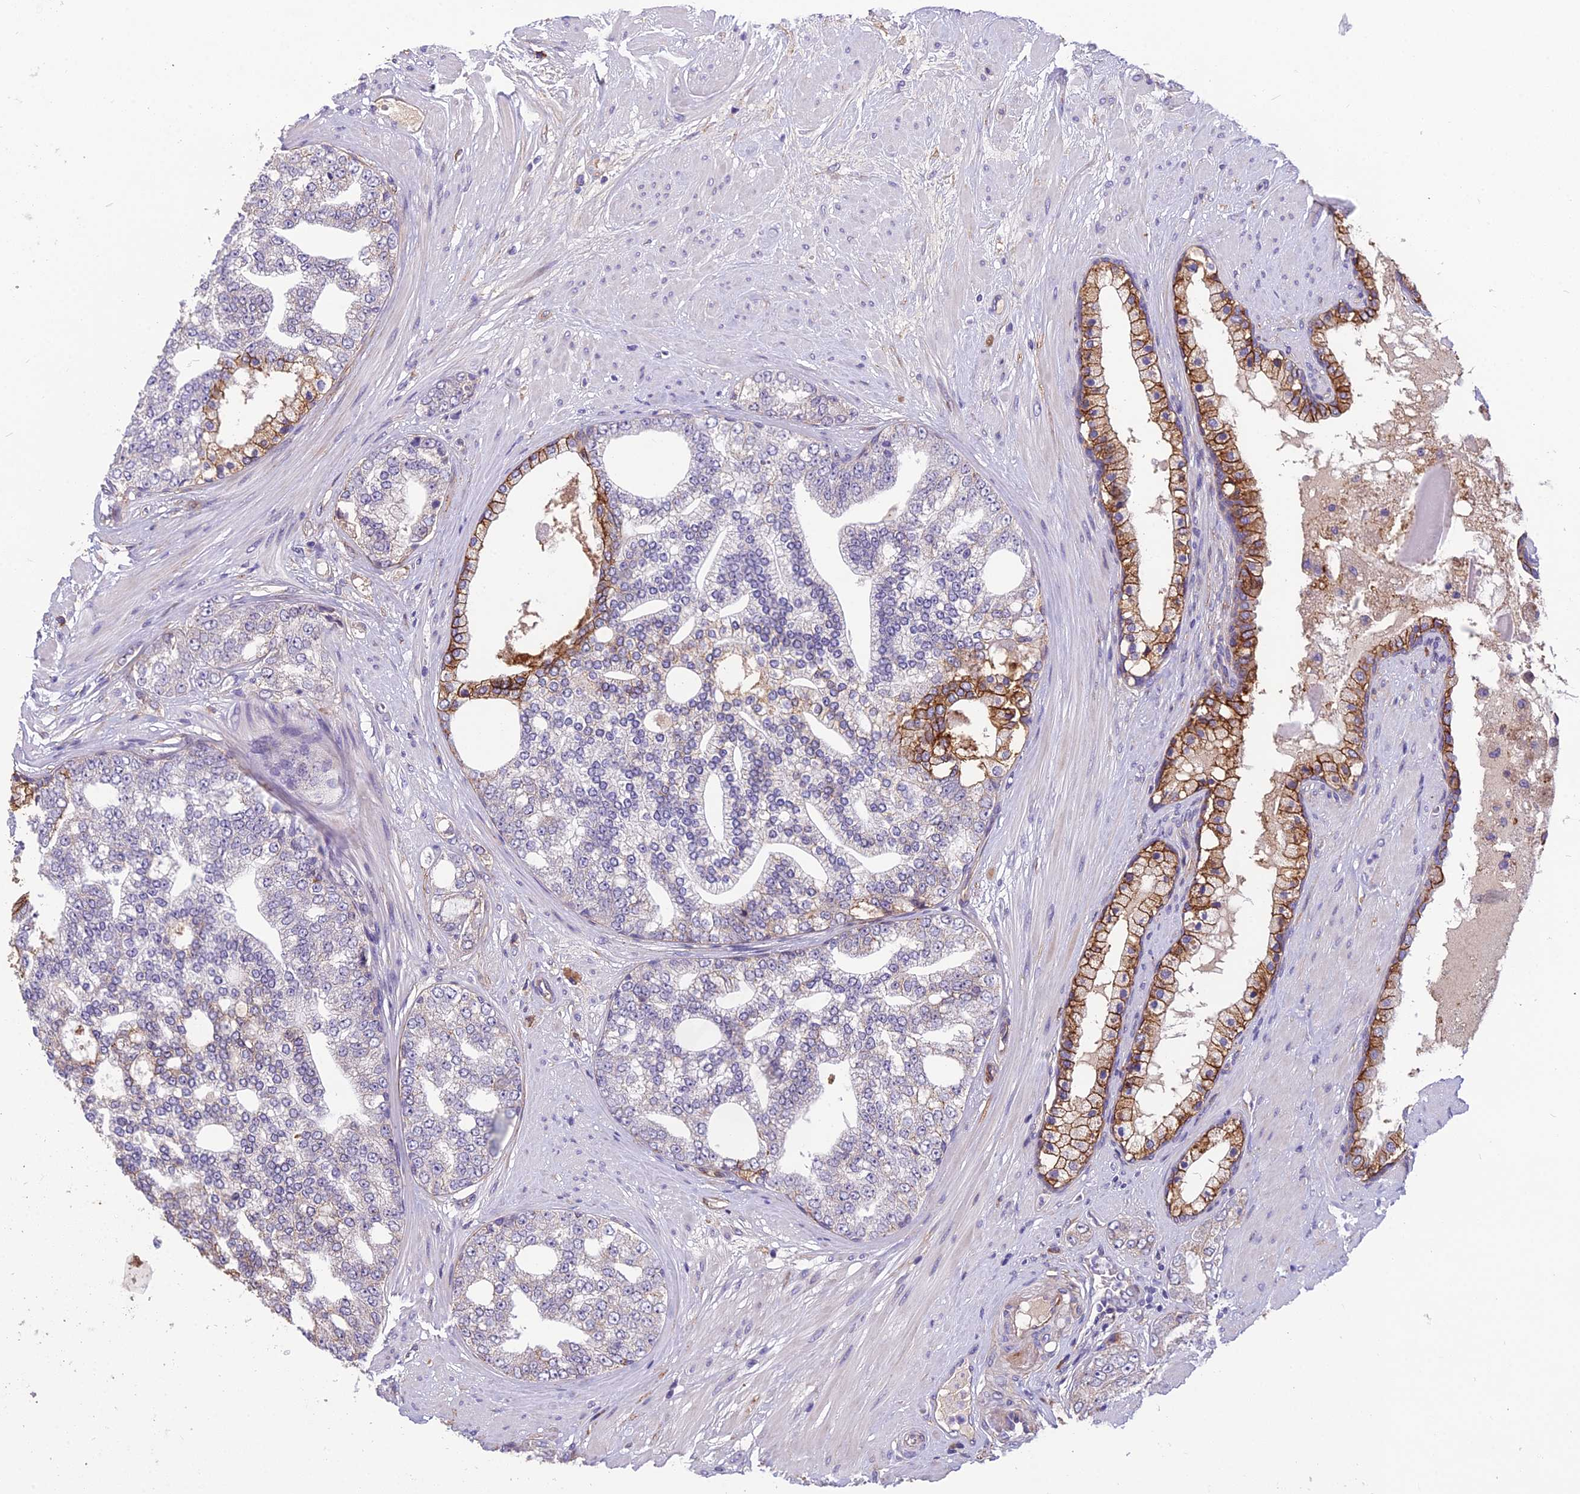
{"staining": {"intensity": "negative", "quantity": "none", "location": "none"}, "tissue": "prostate cancer", "cell_type": "Tumor cells", "image_type": "cancer", "snomed": [{"axis": "morphology", "description": "Adenocarcinoma, High grade"}, {"axis": "topography", "description": "Prostate"}], "caption": "Human prostate high-grade adenocarcinoma stained for a protein using immunohistochemistry (IHC) exhibits no expression in tumor cells.", "gene": "TSPAN15", "patient": {"sex": "male", "age": 64}}